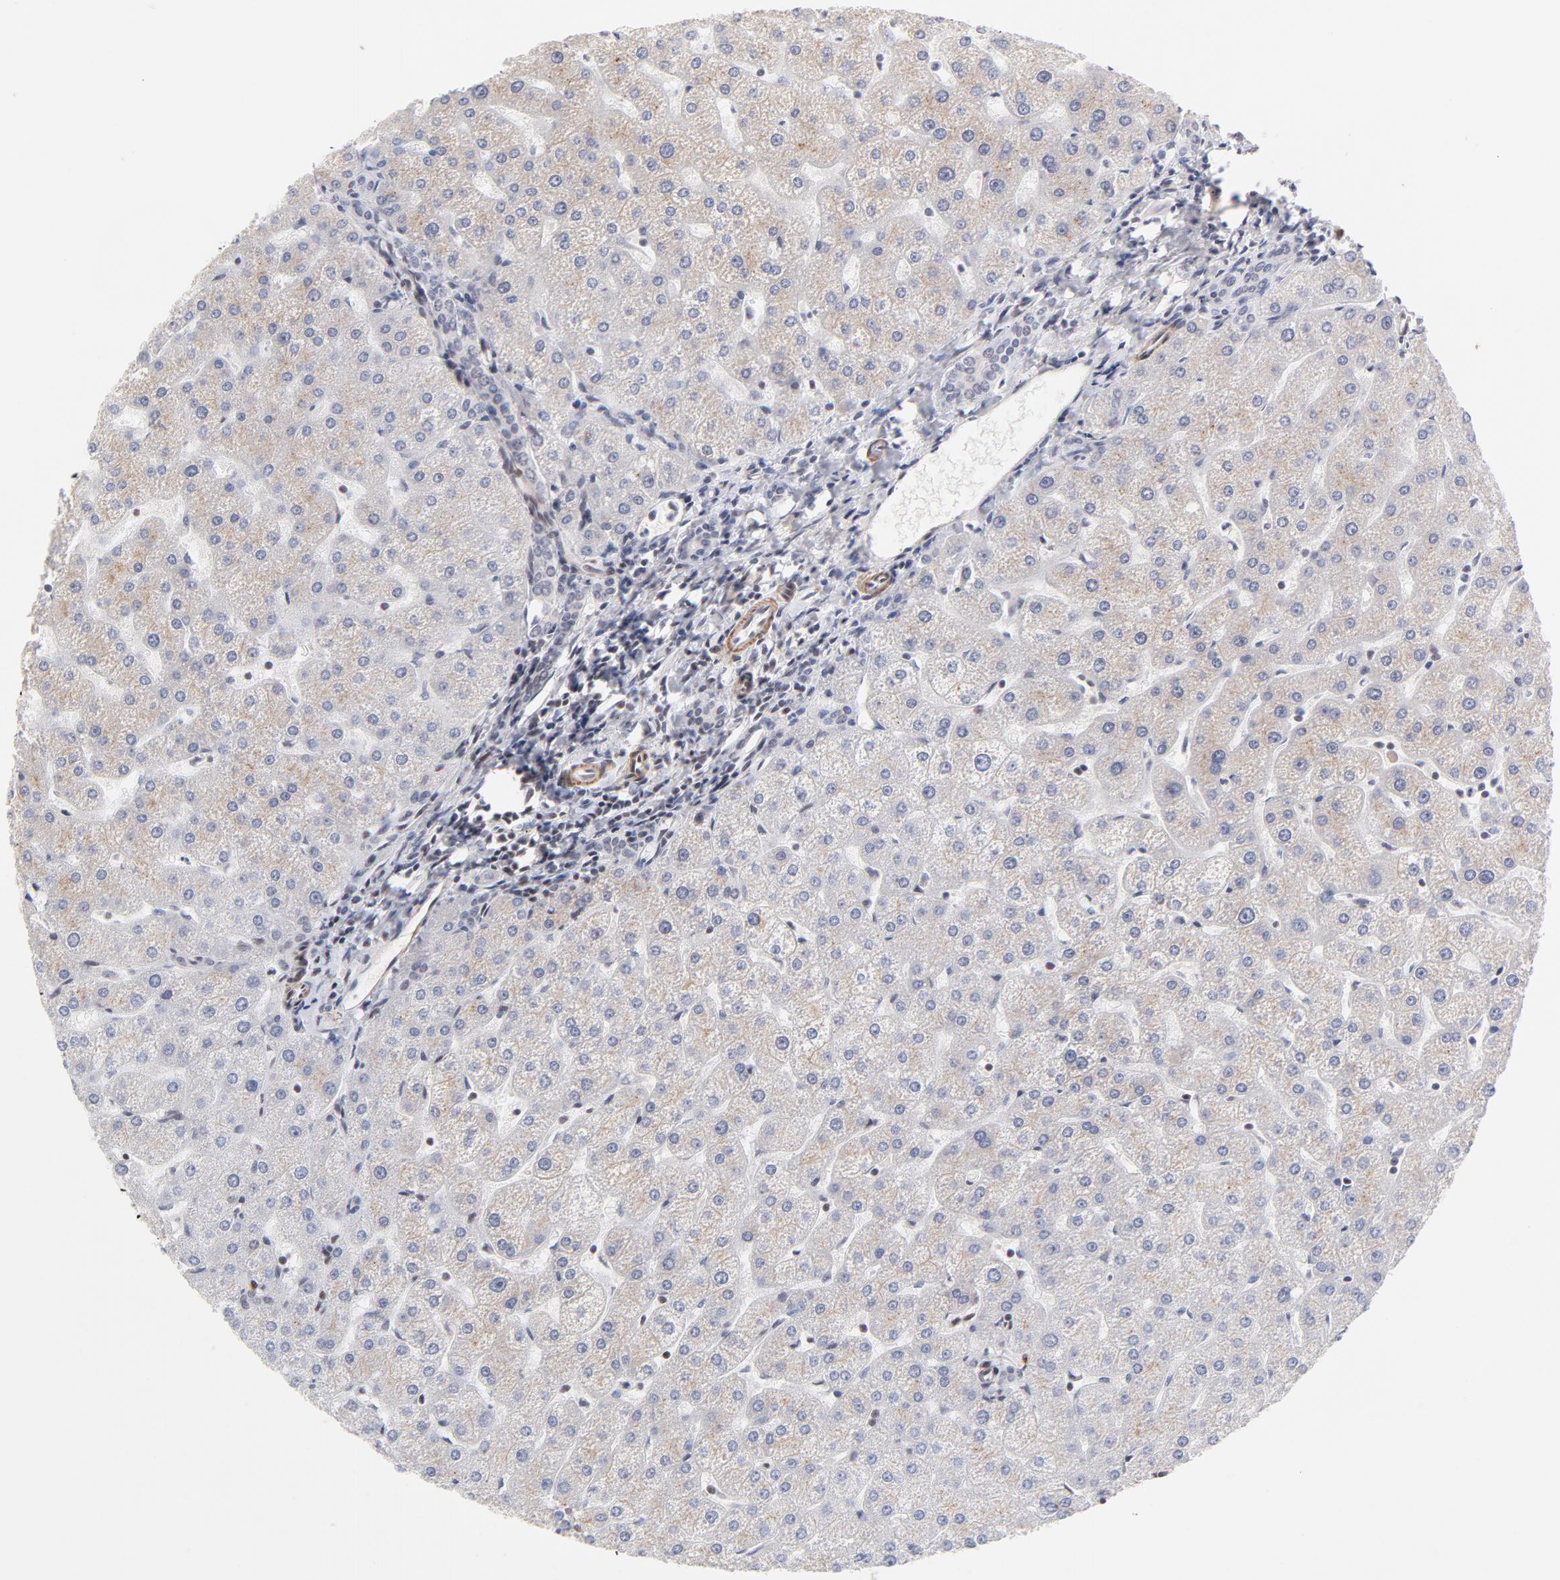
{"staining": {"intensity": "negative", "quantity": "none", "location": "none"}, "tissue": "liver", "cell_type": "Cholangiocytes", "image_type": "normal", "snomed": [{"axis": "morphology", "description": "Normal tissue, NOS"}, {"axis": "topography", "description": "Liver"}], "caption": "Immunohistochemistry (IHC) image of unremarkable liver: liver stained with DAB reveals no significant protein positivity in cholangiocytes.", "gene": "CTCF", "patient": {"sex": "male", "age": 67}}